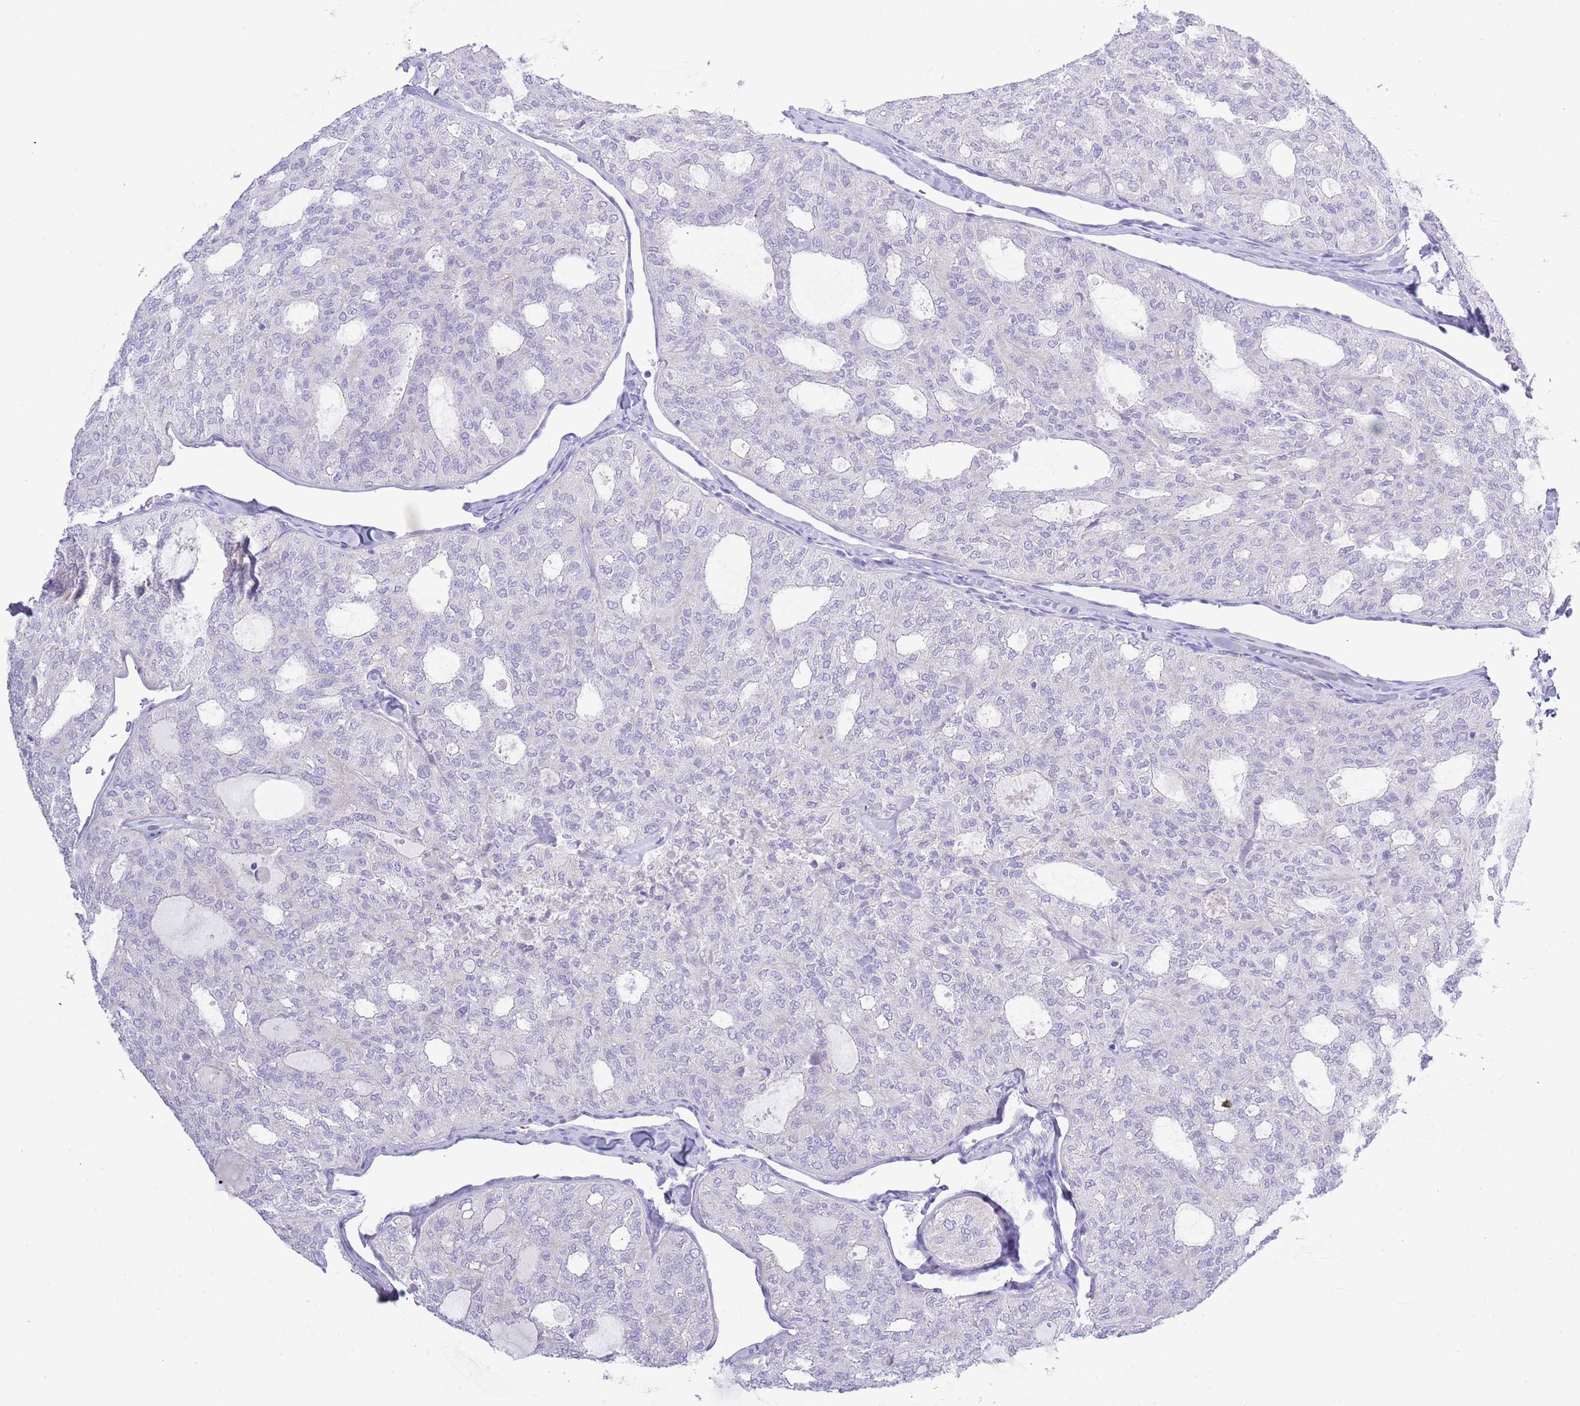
{"staining": {"intensity": "negative", "quantity": "none", "location": "none"}, "tissue": "thyroid cancer", "cell_type": "Tumor cells", "image_type": "cancer", "snomed": [{"axis": "morphology", "description": "Follicular adenoma carcinoma, NOS"}, {"axis": "topography", "description": "Thyroid gland"}], "caption": "Tumor cells are negative for protein expression in human follicular adenoma carcinoma (thyroid).", "gene": "ACR", "patient": {"sex": "male", "age": 75}}